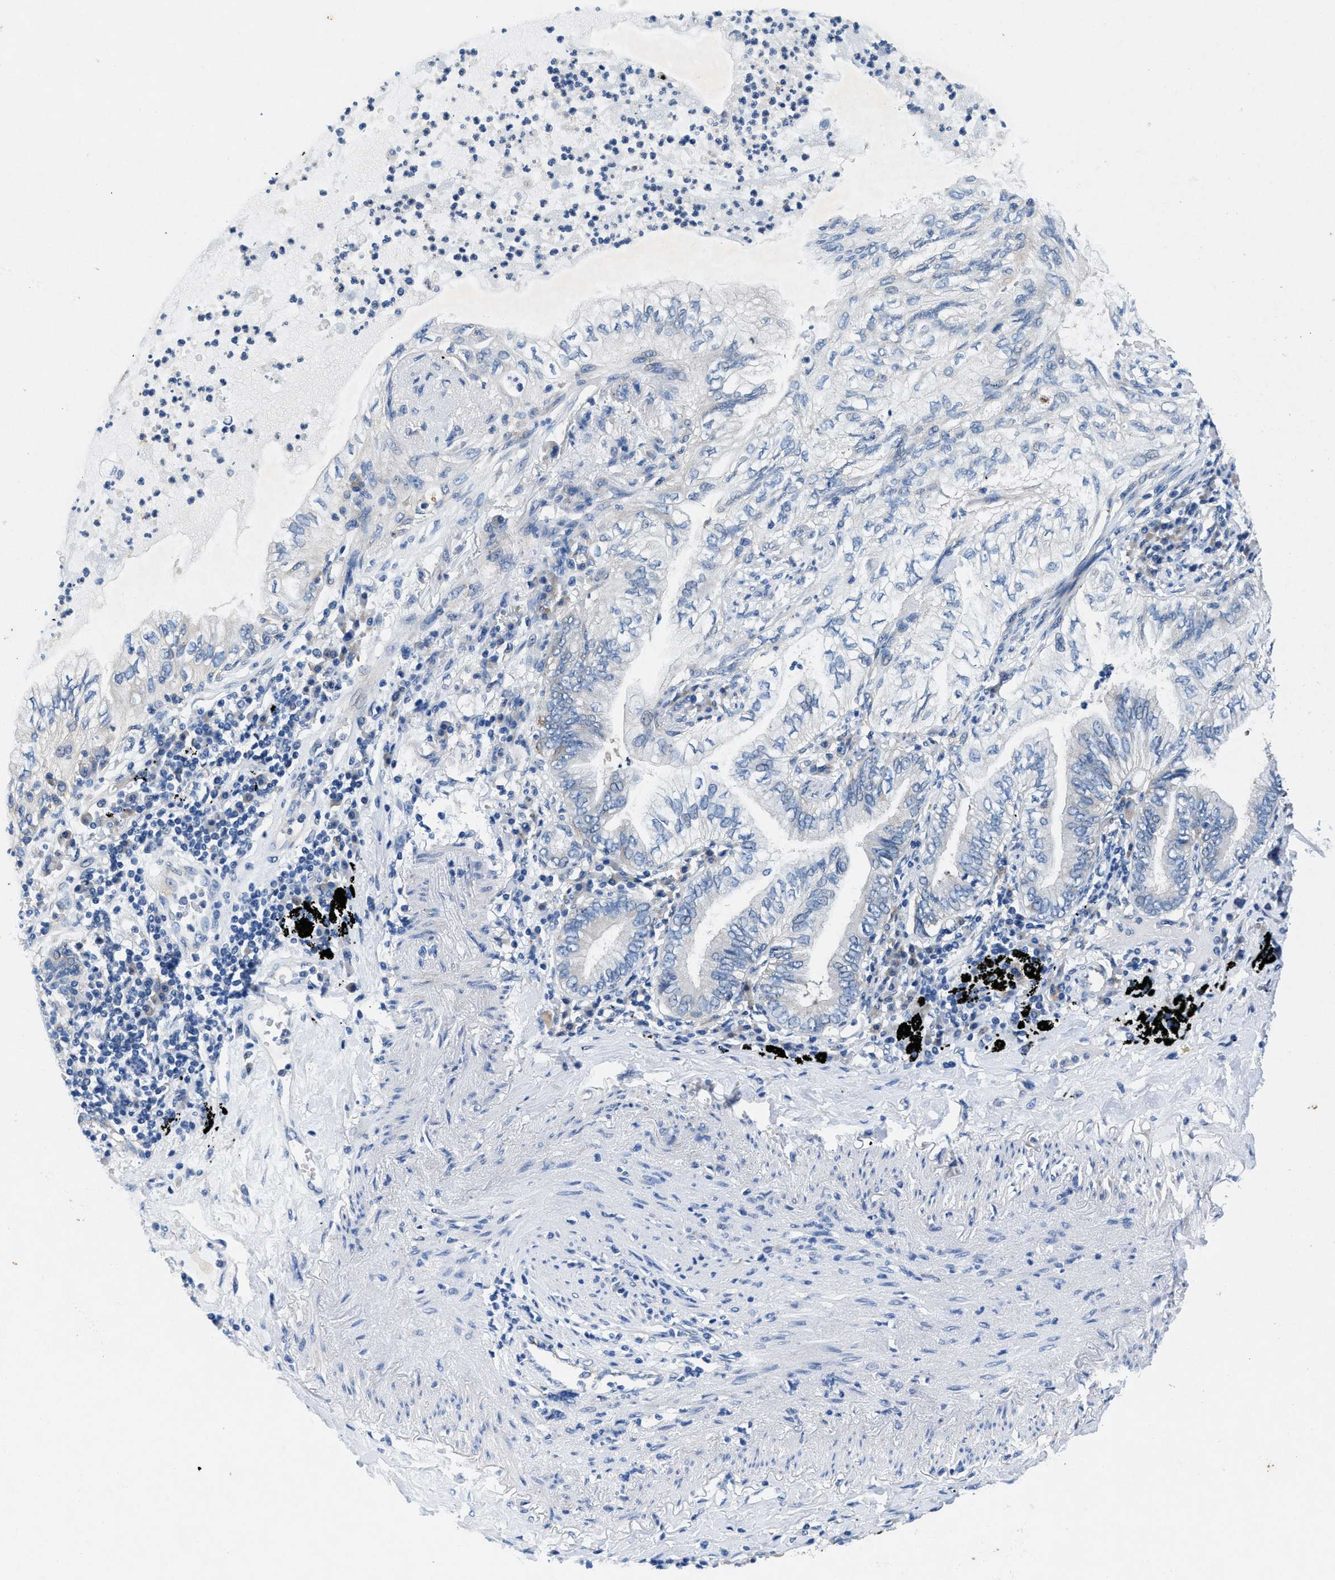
{"staining": {"intensity": "negative", "quantity": "none", "location": "none"}, "tissue": "lung cancer", "cell_type": "Tumor cells", "image_type": "cancer", "snomed": [{"axis": "morphology", "description": "Normal tissue, NOS"}, {"axis": "morphology", "description": "Adenocarcinoma, NOS"}, {"axis": "topography", "description": "Bronchus"}, {"axis": "topography", "description": "Lung"}], "caption": "Tumor cells show no significant protein expression in lung cancer.", "gene": "COPS2", "patient": {"sex": "female", "age": 70}}